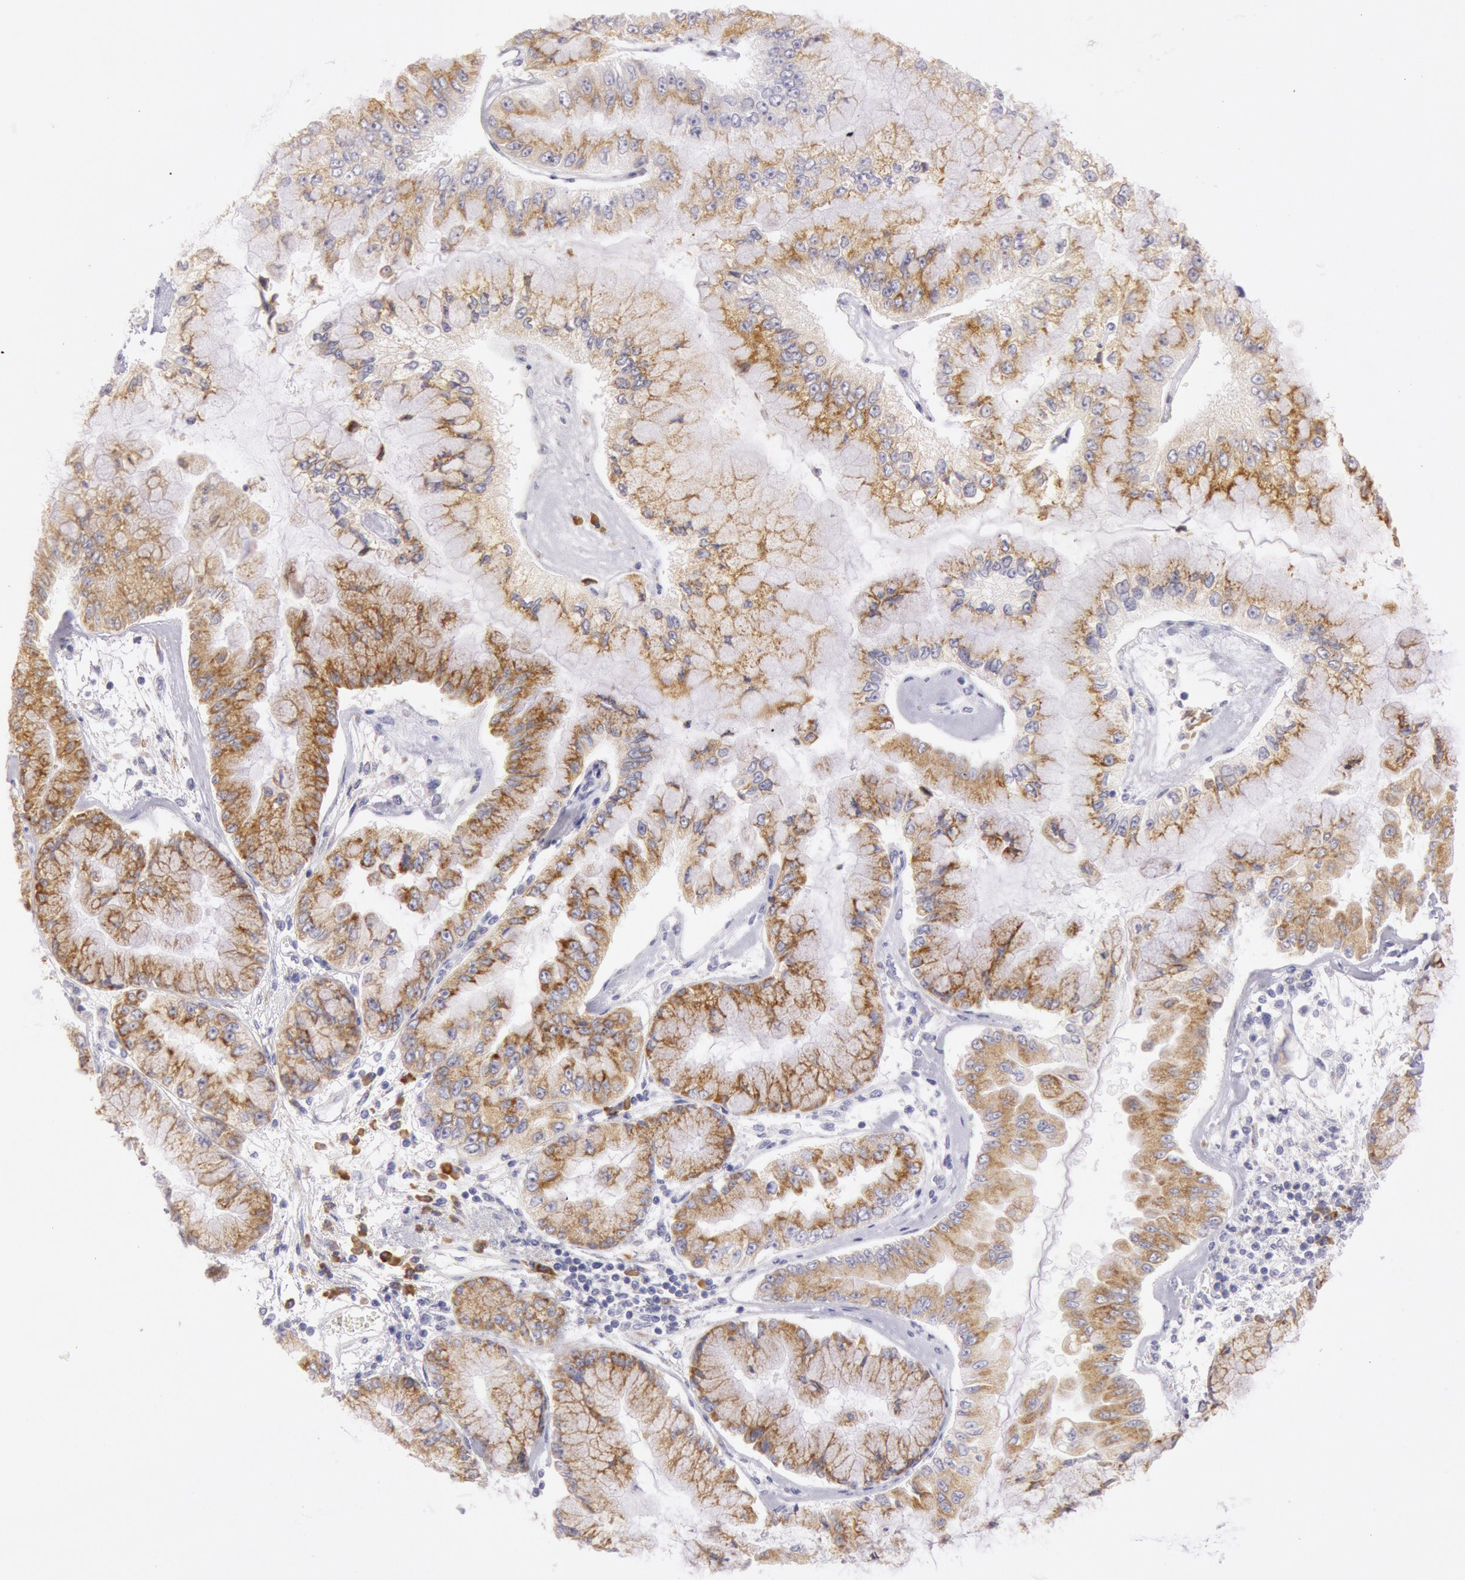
{"staining": {"intensity": "moderate", "quantity": ">75%", "location": "cytoplasmic/membranous"}, "tissue": "liver cancer", "cell_type": "Tumor cells", "image_type": "cancer", "snomed": [{"axis": "morphology", "description": "Cholangiocarcinoma"}, {"axis": "topography", "description": "Liver"}], "caption": "A medium amount of moderate cytoplasmic/membranous staining is identified in approximately >75% of tumor cells in cholangiocarcinoma (liver) tissue. (IHC, brightfield microscopy, high magnification).", "gene": "CIDEB", "patient": {"sex": "female", "age": 79}}